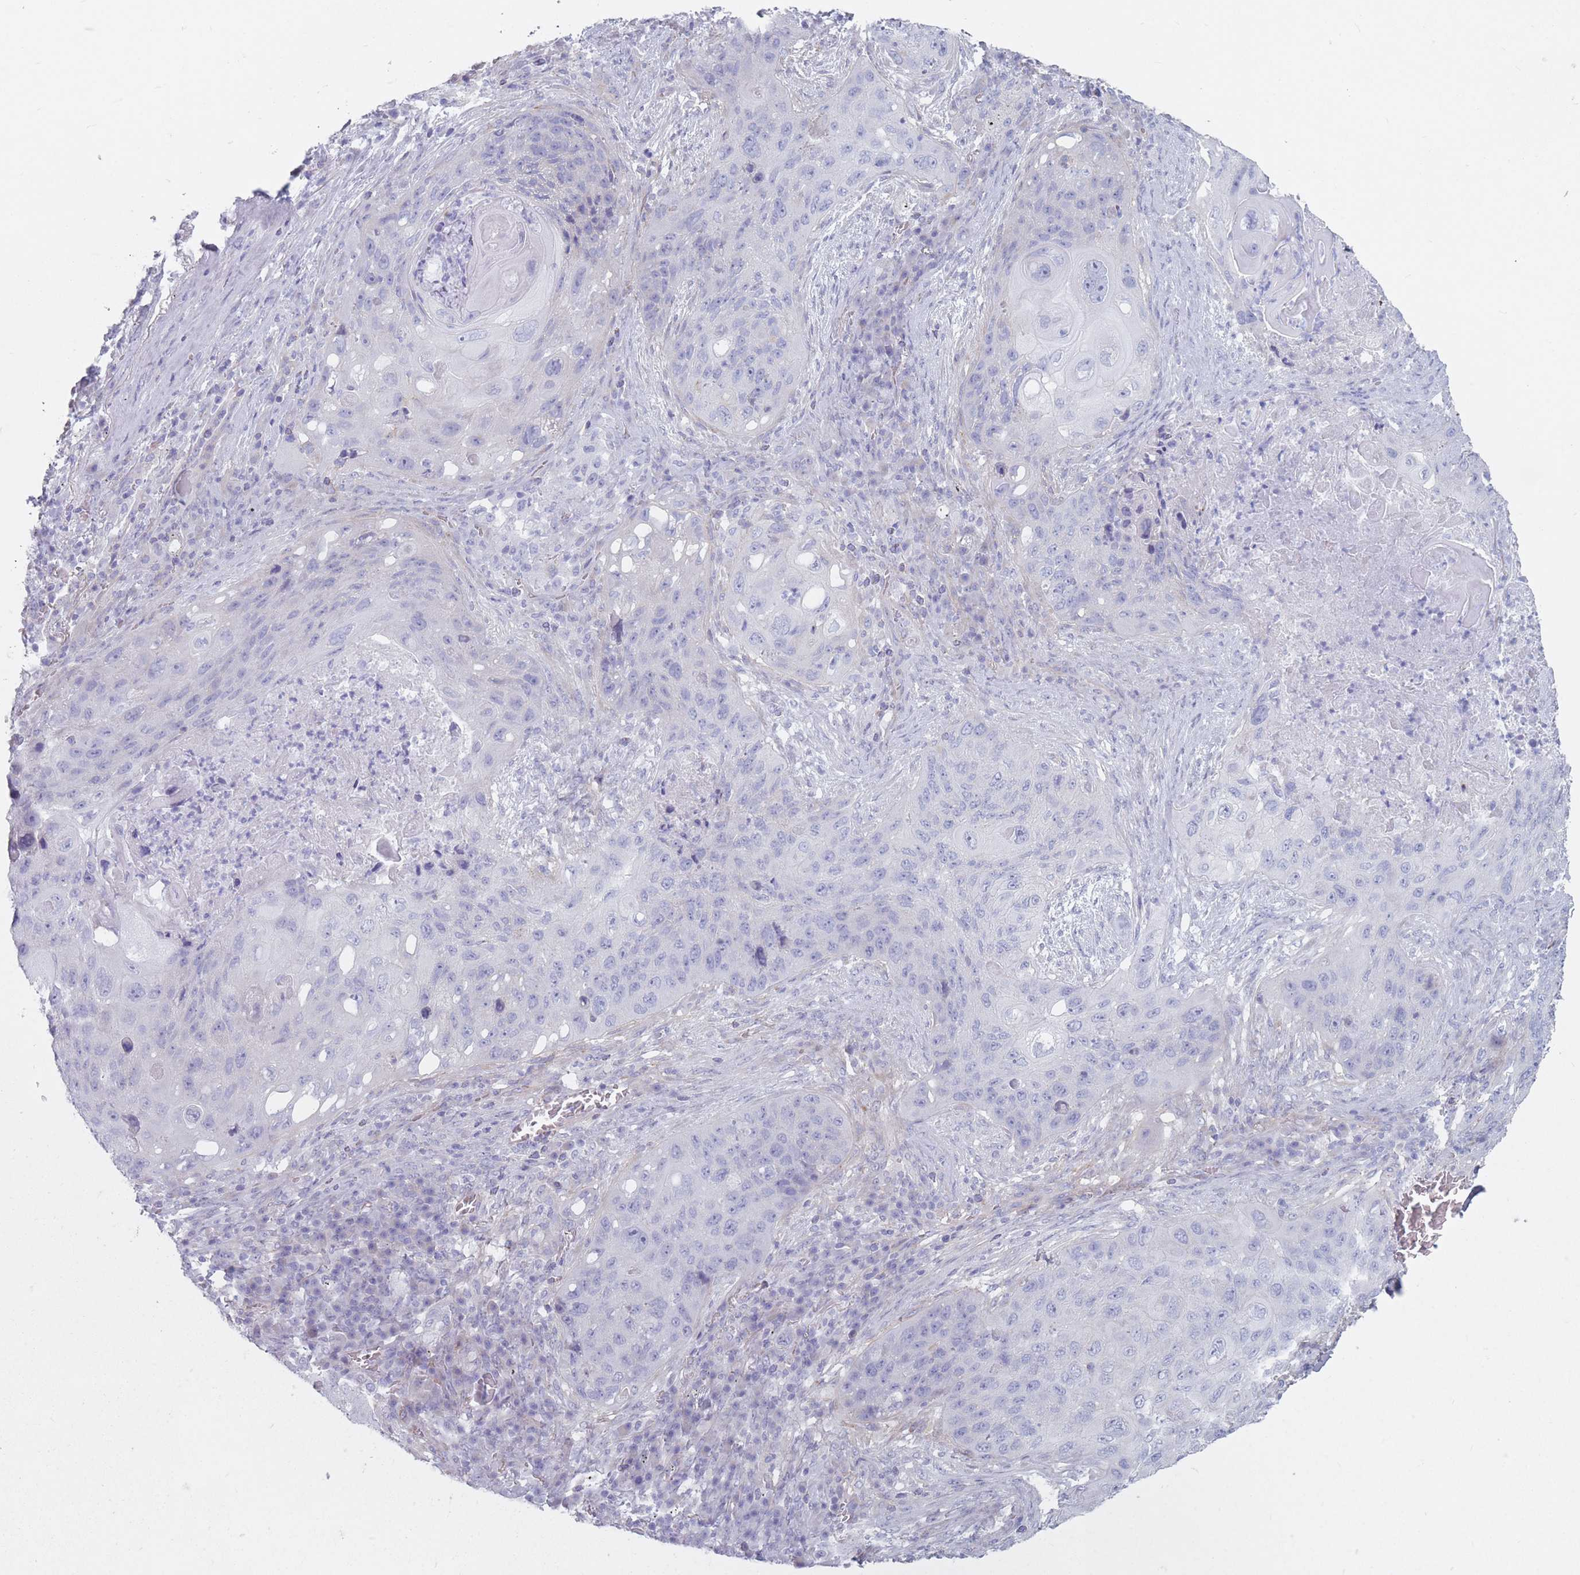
{"staining": {"intensity": "negative", "quantity": "none", "location": "none"}, "tissue": "lung cancer", "cell_type": "Tumor cells", "image_type": "cancer", "snomed": [{"axis": "morphology", "description": "Squamous cell carcinoma, NOS"}, {"axis": "topography", "description": "Lung"}], "caption": "An IHC image of lung cancer (squamous cell carcinoma) is shown. There is no staining in tumor cells of lung cancer (squamous cell carcinoma). Nuclei are stained in blue.", "gene": "PLPP1", "patient": {"sex": "female", "age": 63}}